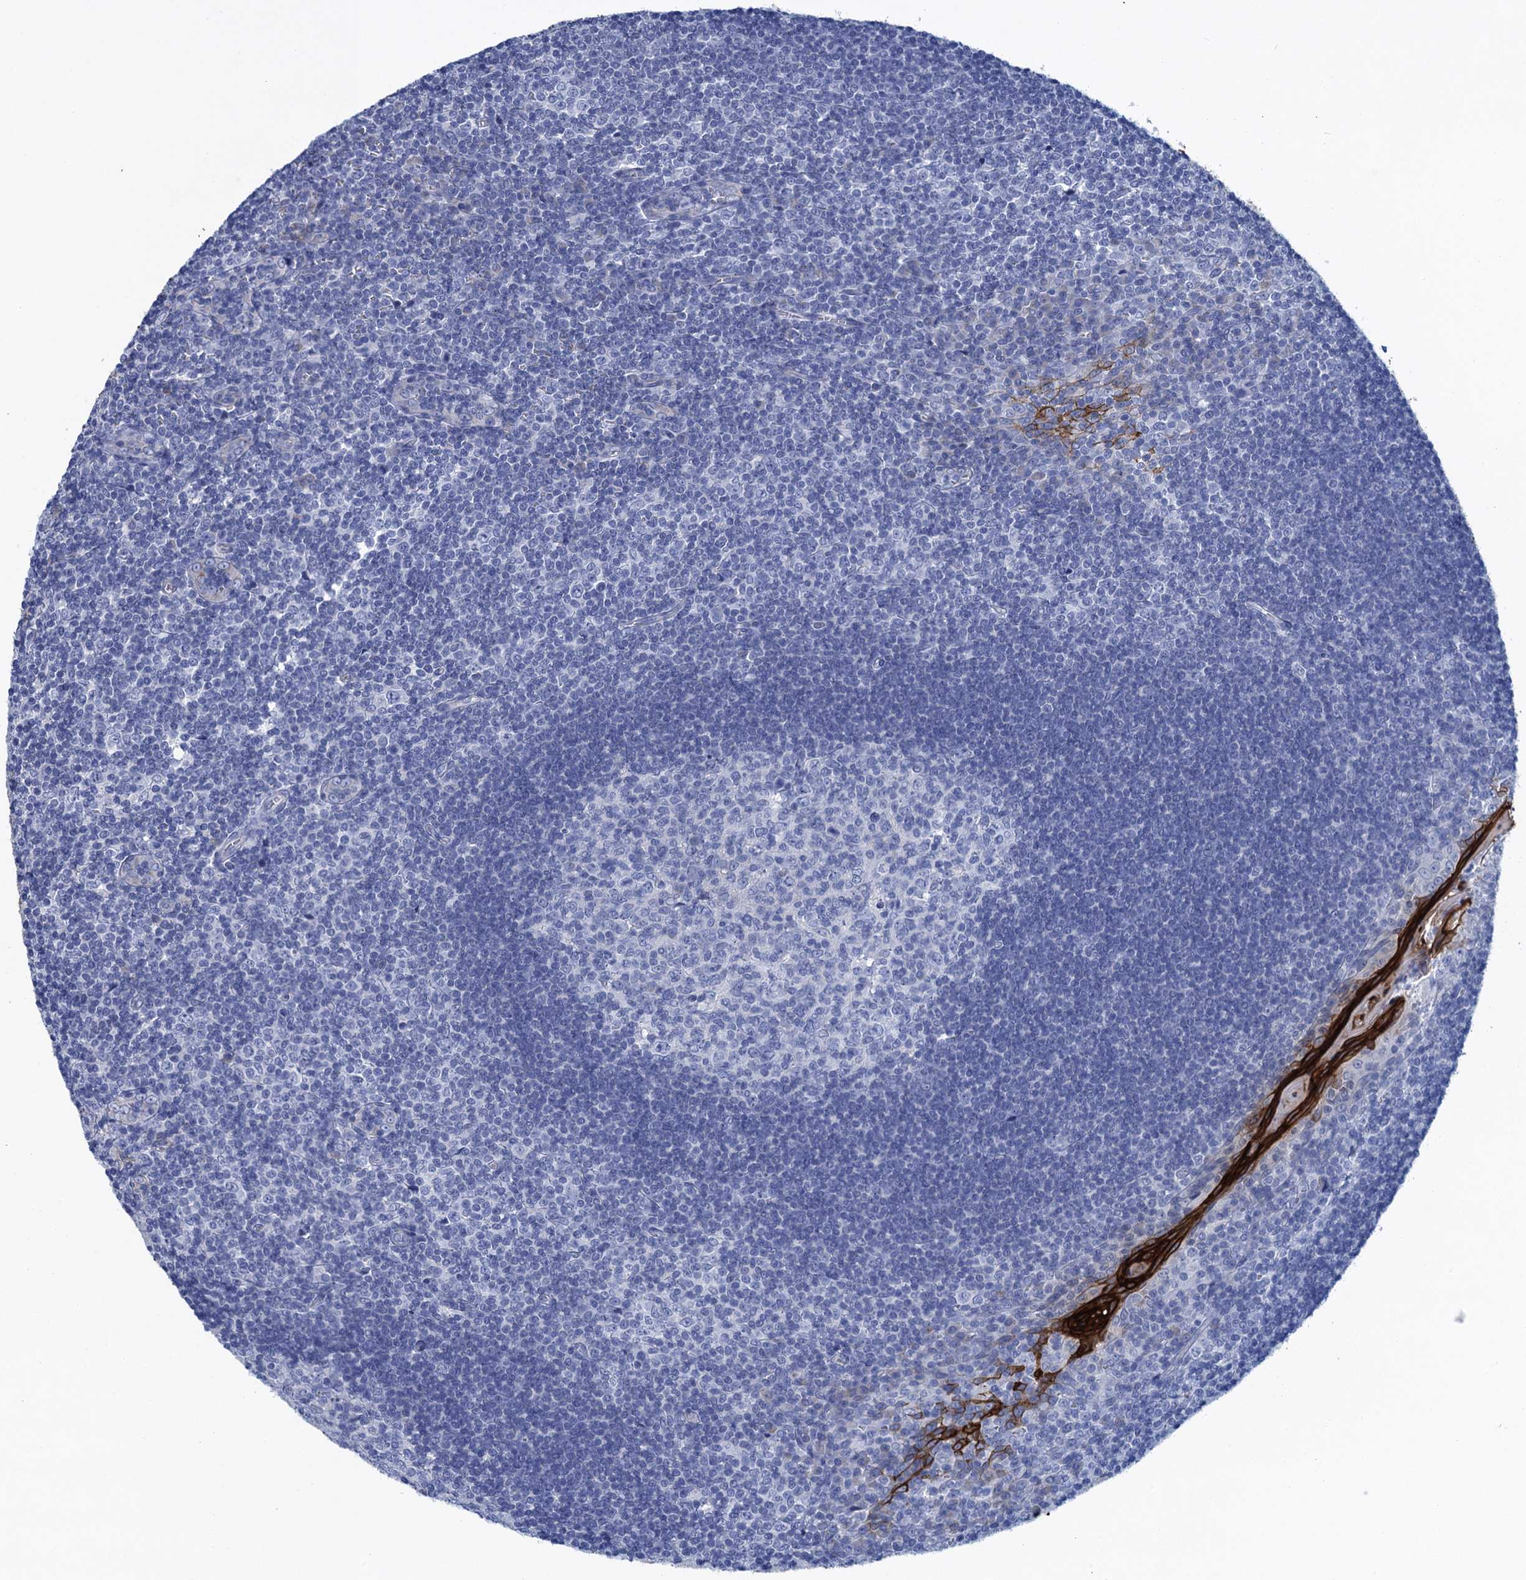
{"staining": {"intensity": "negative", "quantity": "none", "location": "none"}, "tissue": "tonsil", "cell_type": "Germinal center cells", "image_type": "normal", "snomed": [{"axis": "morphology", "description": "Normal tissue, NOS"}, {"axis": "topography", "description": "Tonsil"}], "caption": "Tonsil stained for a protein using immunohistochemistry (IHC) reveals no staining germinal center cells.", "gene": "SCEL", "patient": {"sex": "male", "age": 27}}